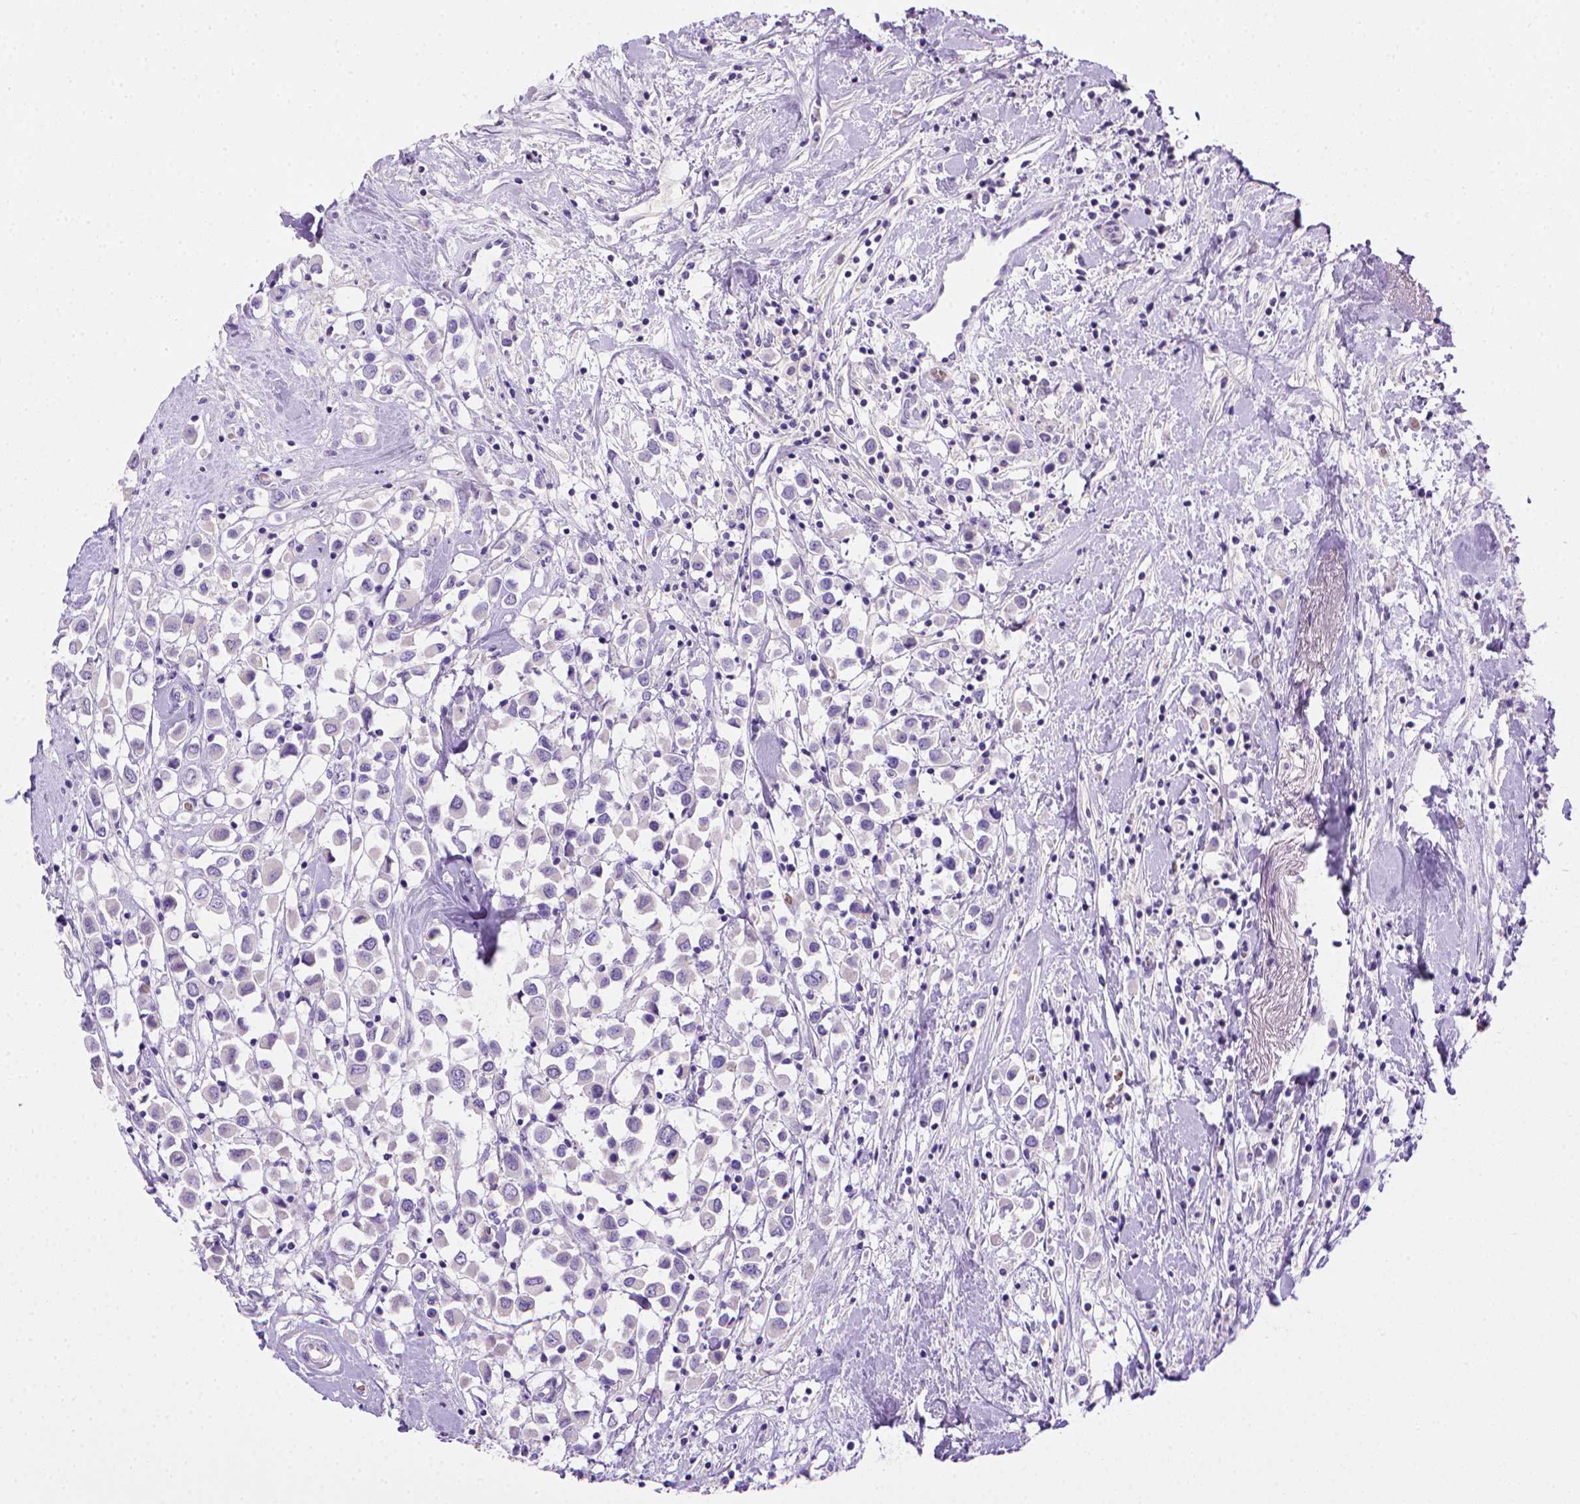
{"staining": {"intensity": "negative", "quantity": "none", "location": "none"}, "tissue": "breast cancer", "cell_type": "Tumor cells", "image_type": "cancer", "snomed": [{"axis": "morphology", "description": "Duct carcinoma"}, {"axis": "topography", "description": "Breast"}], "caption": "IHC histopathology image of neoplastic tissue: breast infiltrating ductal carcinoma stained with DAB demonstrates no significant protein staining in tumor cells.", "gene": "BAAT", "patient": {"sex": "female", "age": 61}}